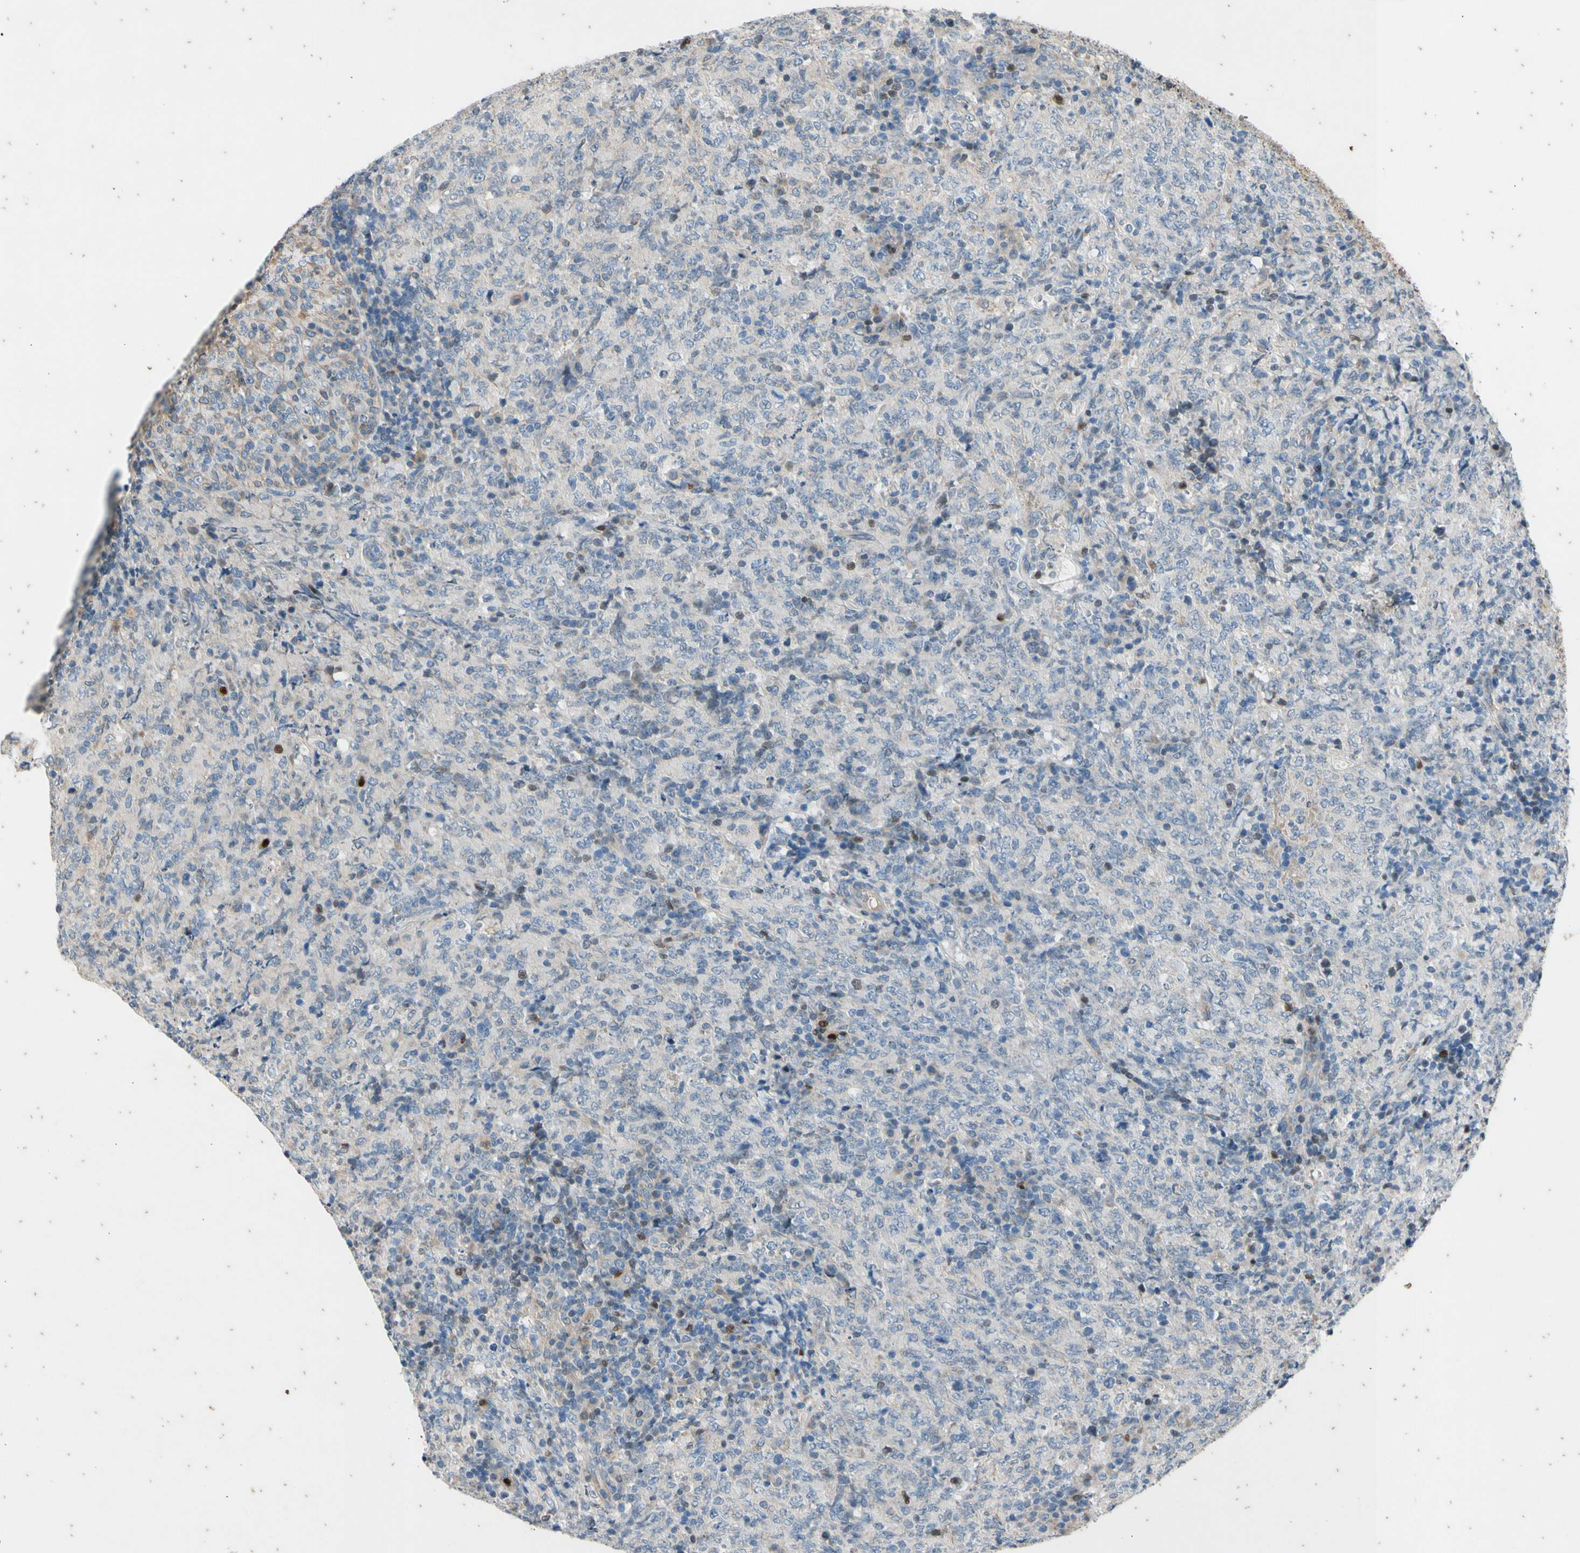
{"staining": {"intensity": "negative", "quantity": "none", "location": "none"}, "tissue": "lymphoma", "cell_type": "Tumor cells", "image_type": "cancer", "snomed": [{"axis": "morphology", "description": "Malignant lymphoma, non-Hodgkin's type, High grade"}, {"axis": "topography", "description": "Tonsil"}], "caption": "High magnification brightfield microscopy of lymphoma stained with DAB (3,3'-diaminobenzidine) (brown) and counterstained with hematoxylin (blue): tumor cells show no significant expression.", "gene": "TBX21", "patient": {"sex": "female", "age": 36}}